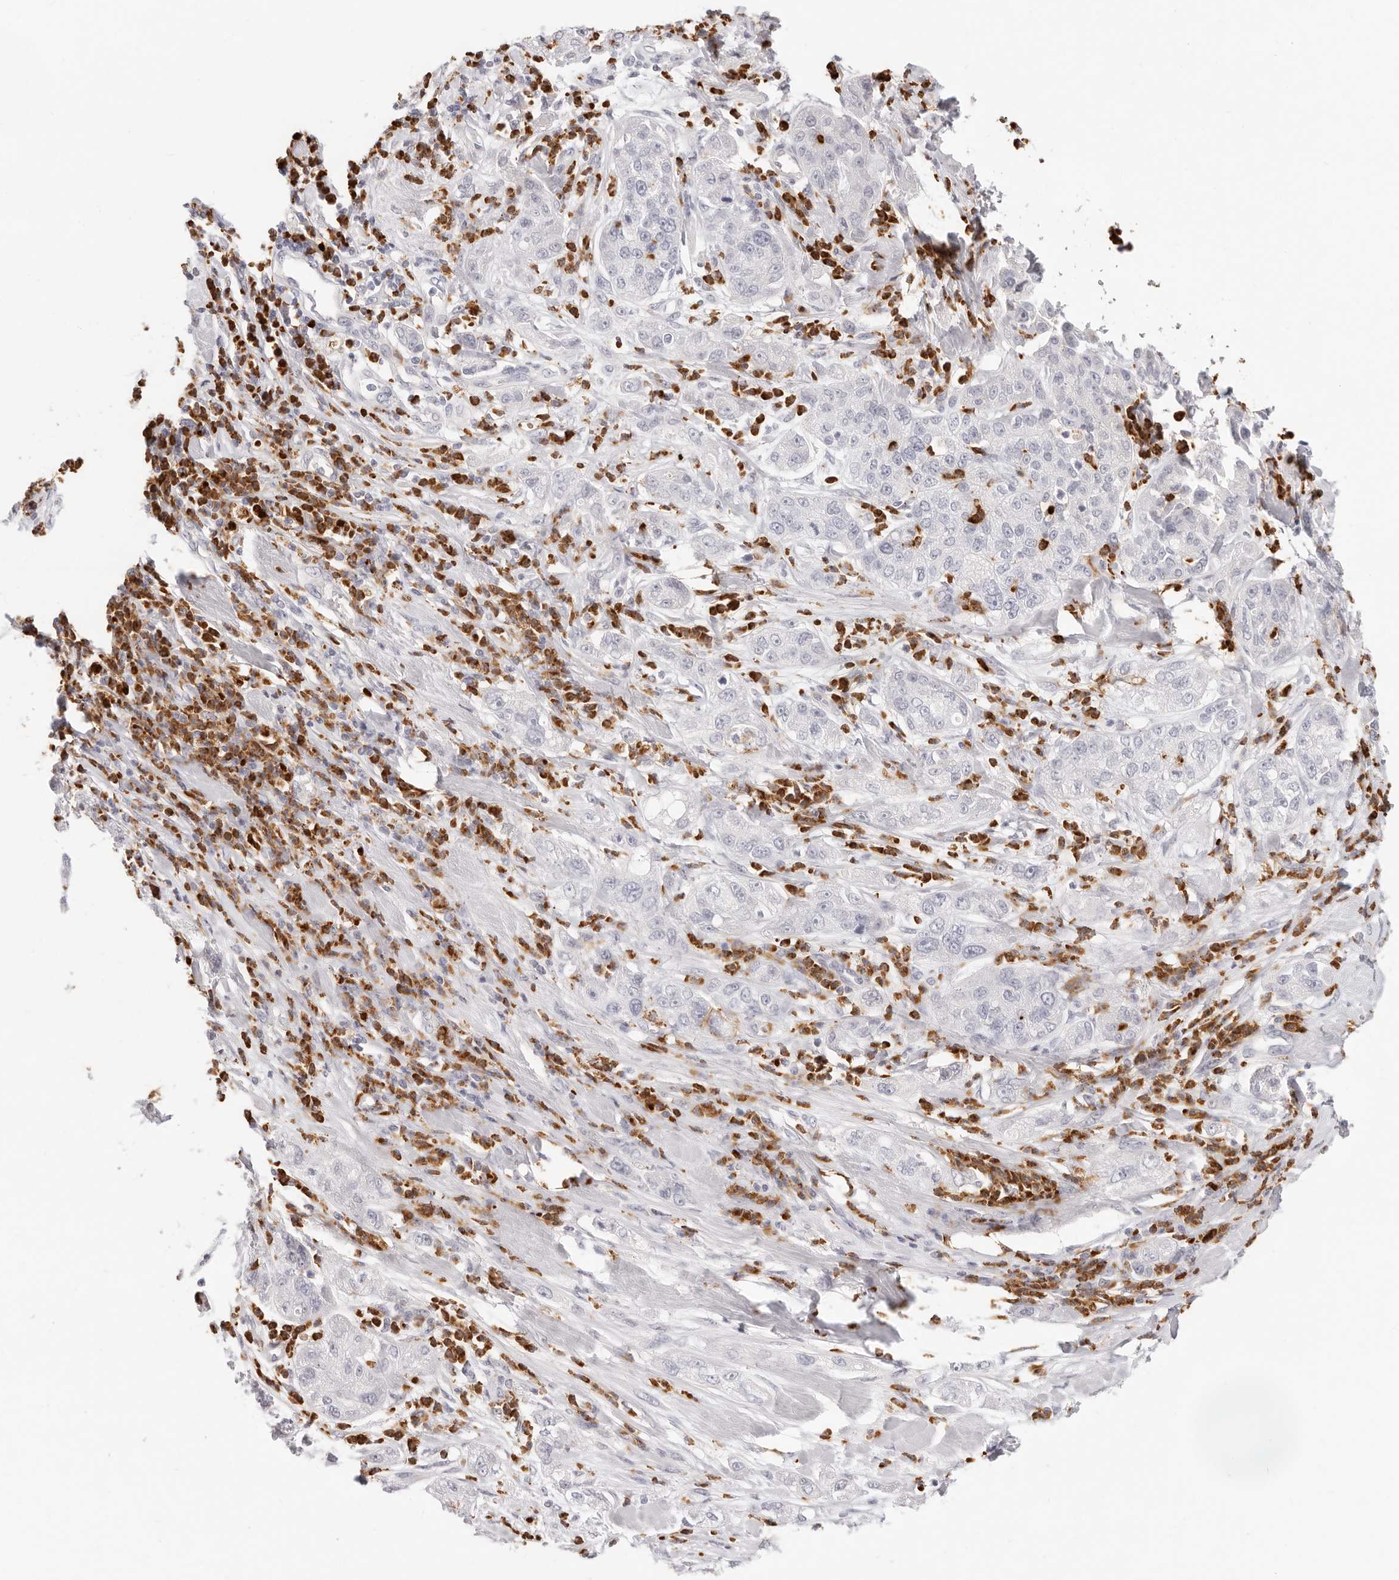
{"staining": {"intensity": "negative", "quantity": "none", "location": "none"}, "tissue": "pancreatic cancer", "cell_type": "Tumor cells", "image_type": "cancer", "snomed": [{"axis": "morphology", "description": "Adenocarcinoma, NOS"}, {"axis": "topography", "description": "Pancreas"}], "caption": "Tumor cells show no significant staining in pancreatic cancer (adenocarcinoma). Brightfield microscopy of IHC stained with DAB (brown) and hematoxylin (blue), captured at high magnification.", "gene": "CAMP", "patient": {"sex": "female", "age": 78}}